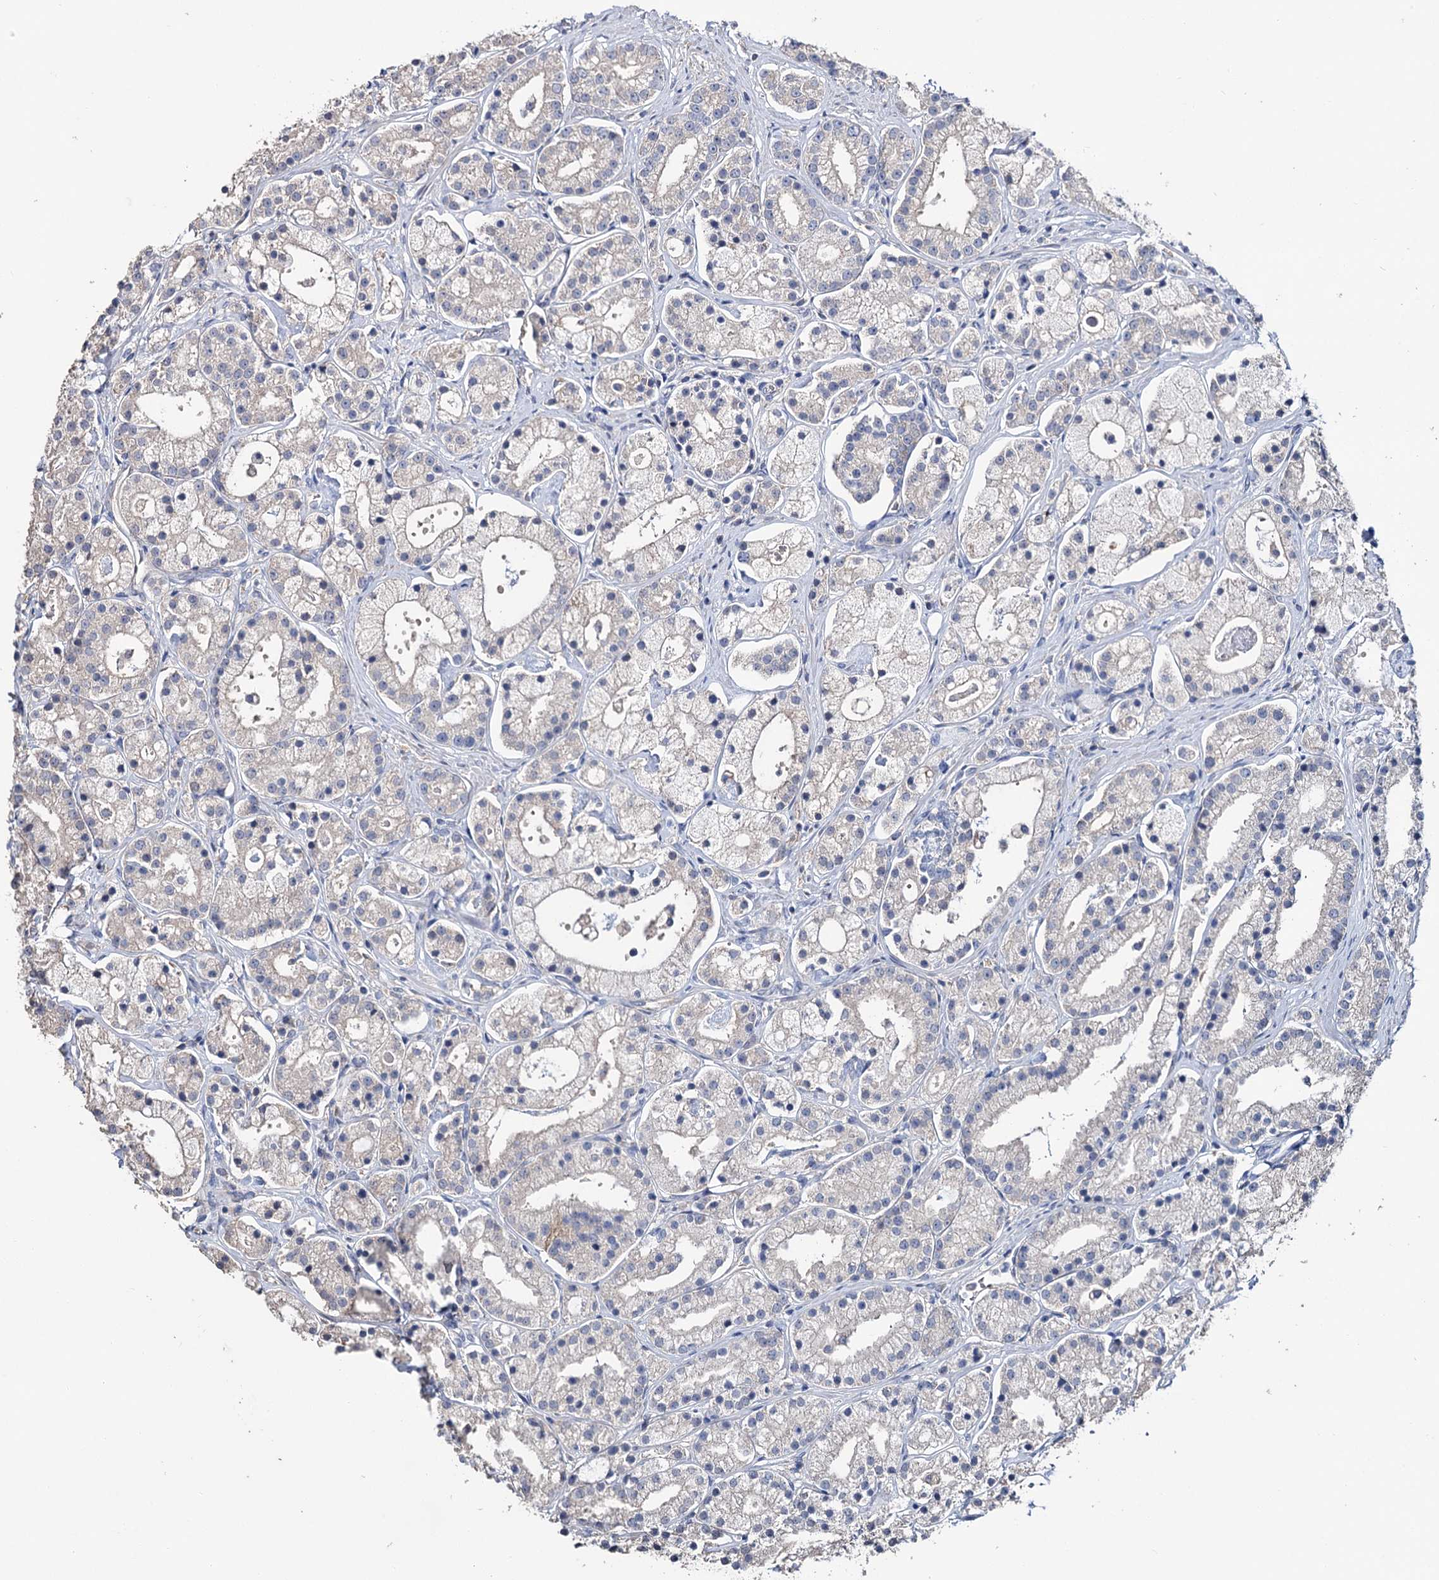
{"staining": {"intensity": "negative", "quantity": "none", "location": "none"}, "tissue": "prostate cancer", "cell_type": "Tumor cells", "image_type": "cancer", "snomed": [{"axis": "morphology", "description": "Adenocarcinoma, High grade"}, {"axis": "topography", "description": "Prostate"}], "caption": "Tumor cells are negative for protein expression in human prostate cancer (adenocarcinoma (high-grade)).", "gene": "EPB41L5", "patient": {"sex": "male", "age": 69}}